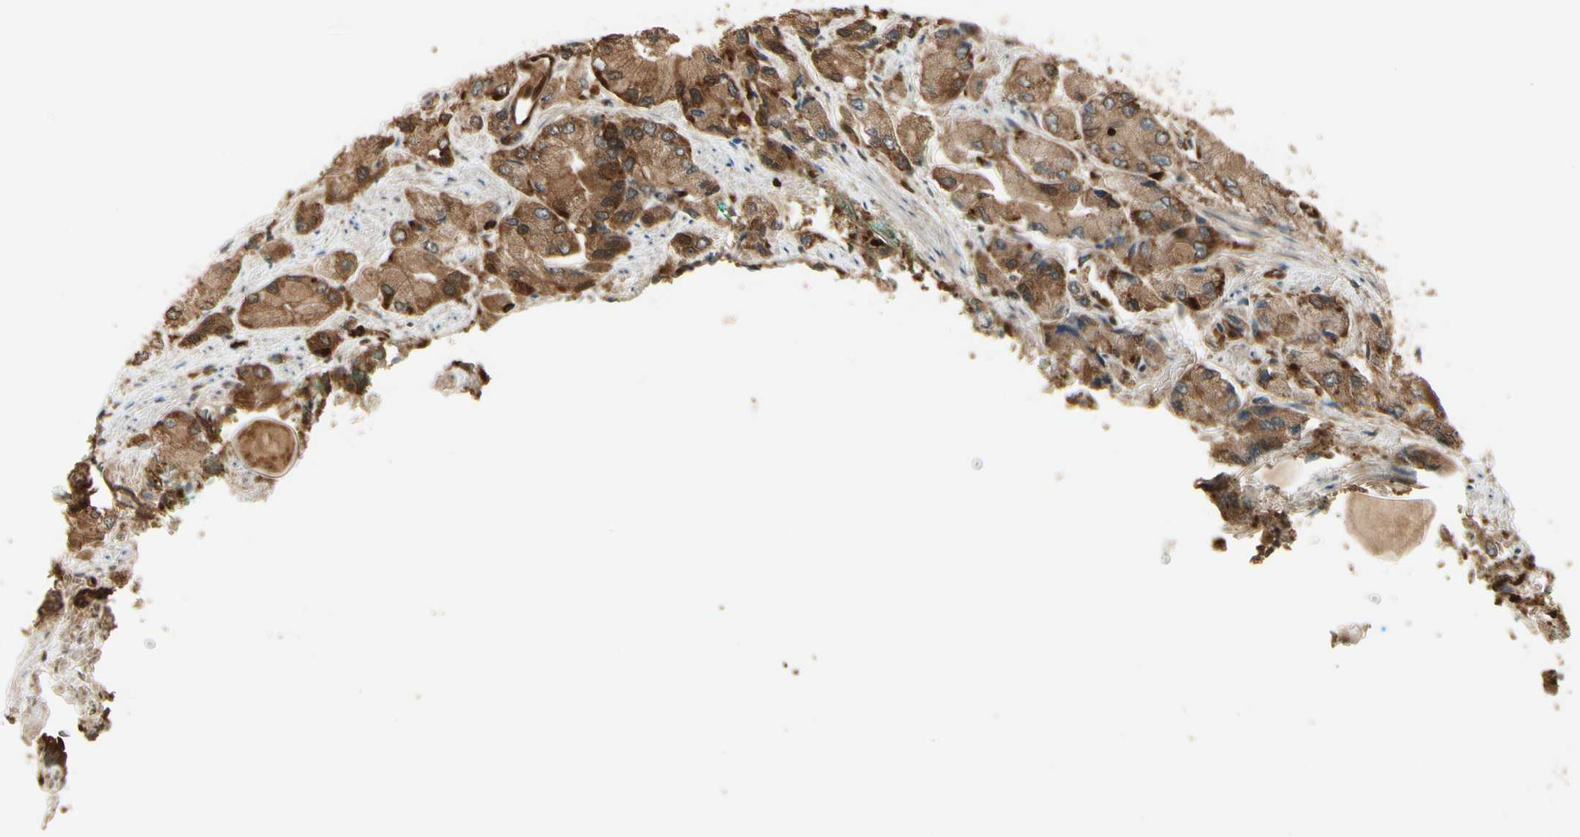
{"staining": {"intensity": "moderate", "quantity": ">75%", "location": "cytoplasmic/membranous"}, "tissue": "prostate cancer", "cell_type": "Tumor cells", "image_type": "cancer", "snomed": [{"axis": "morphology", "description": "Adenocarcinoma, High grade"}, {"axis": "topography", "description": "Prostate"}], "caption": "Human prostate adenocarcinoma (high-grade) stained with a protein marker demonstrates moderate staining in tumor cells.", "gene": "SERPINB6", "patient": {"sex": "male", "age": 58}}